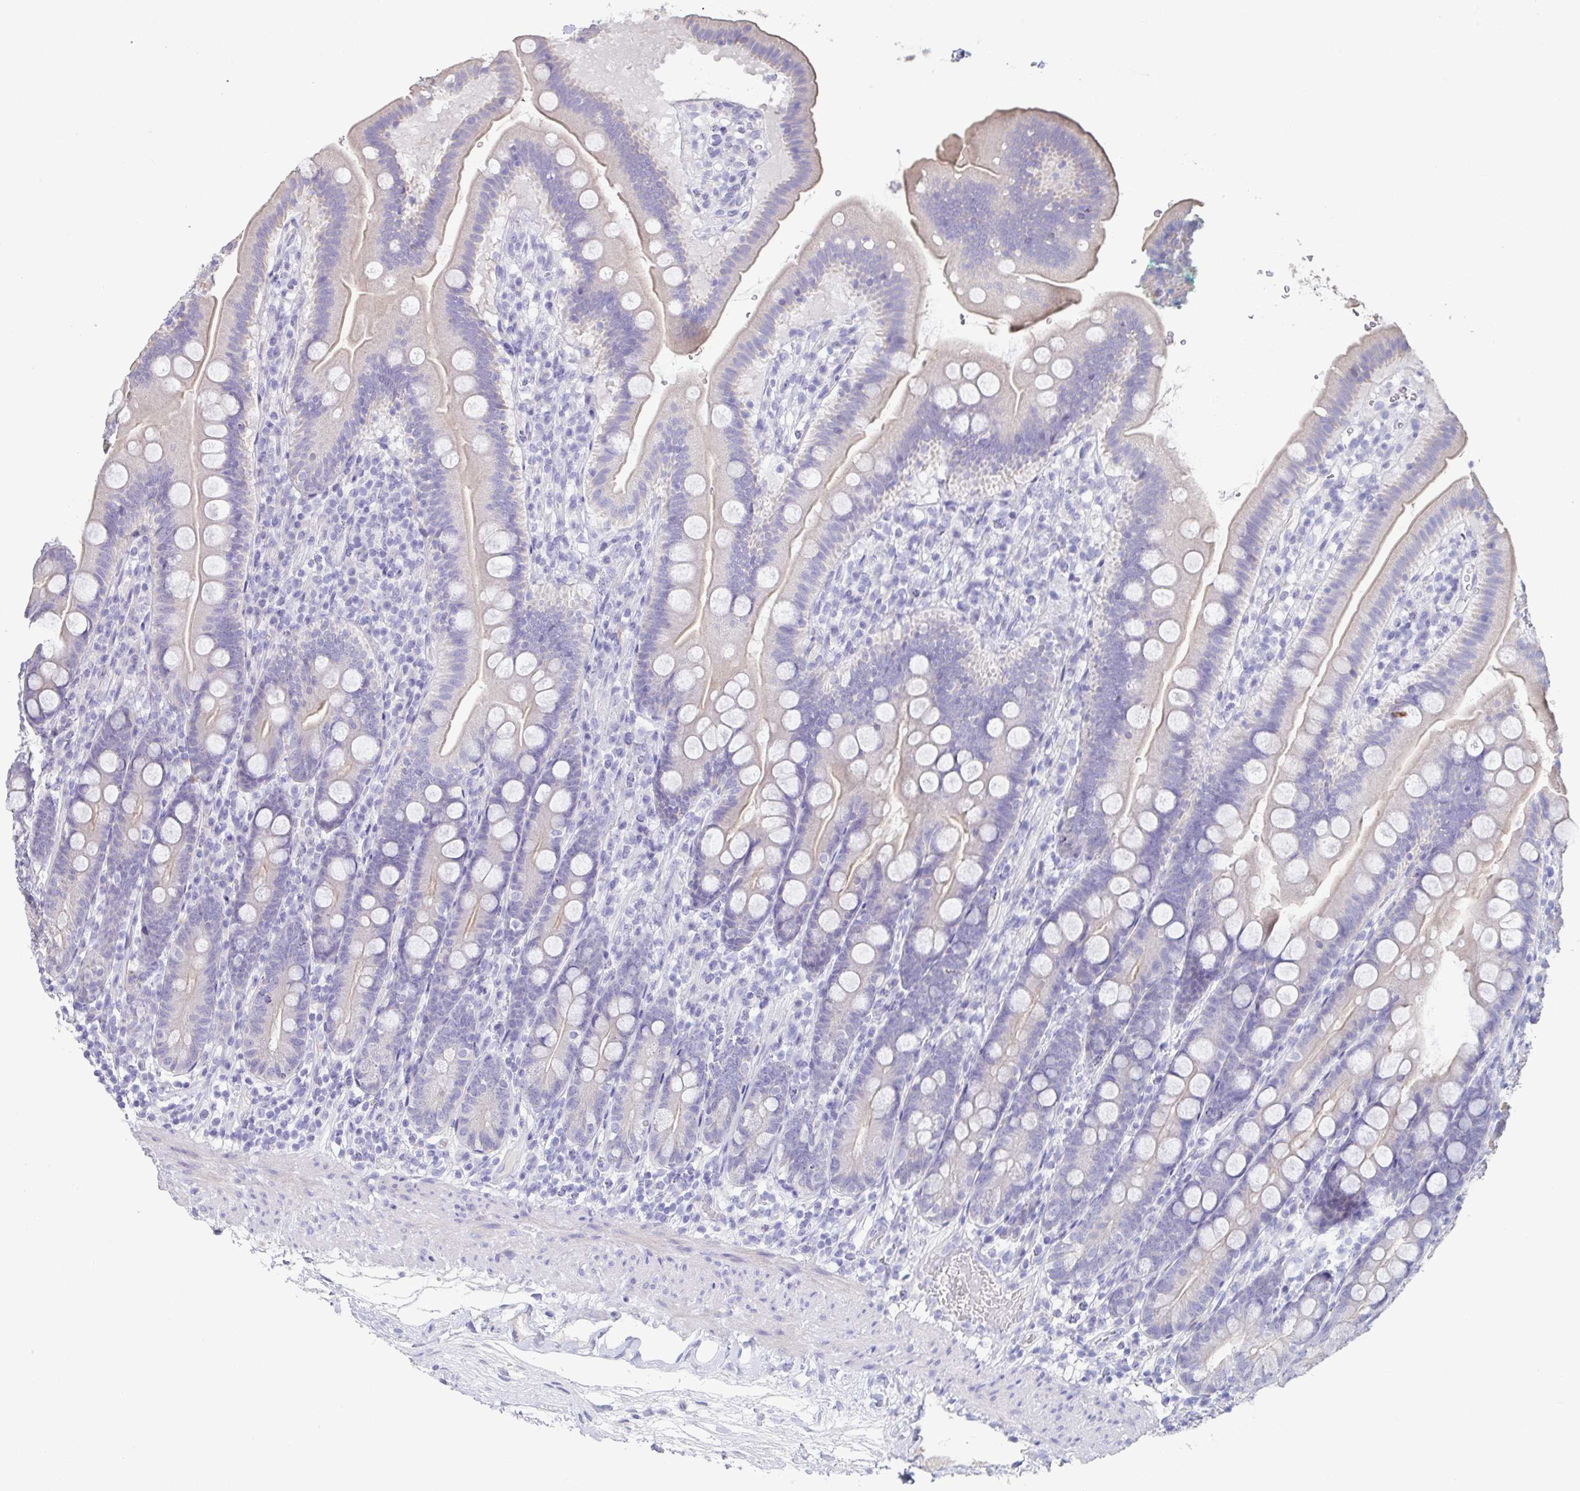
{"staining": {"intensity": "negative", "quantity": "none", "location": "none"}, "tissue": "duodenum", "cell_type": "Glandular cells", "image_type": "normal", "snomed": [{"axis": "morphology", "description": "Normal tissue, NOS"}, {"axis": "topography", "description": "Duodenum"}], "caption": "Image shows no significant protein expression in glandular cells of normal duodenum. The staining is performed using DAB brown chromogen with nuclei counter-stained in using hematoxylin.", "gene": "SLC44A4", "patient": {"sex": "female", "age": 67}}